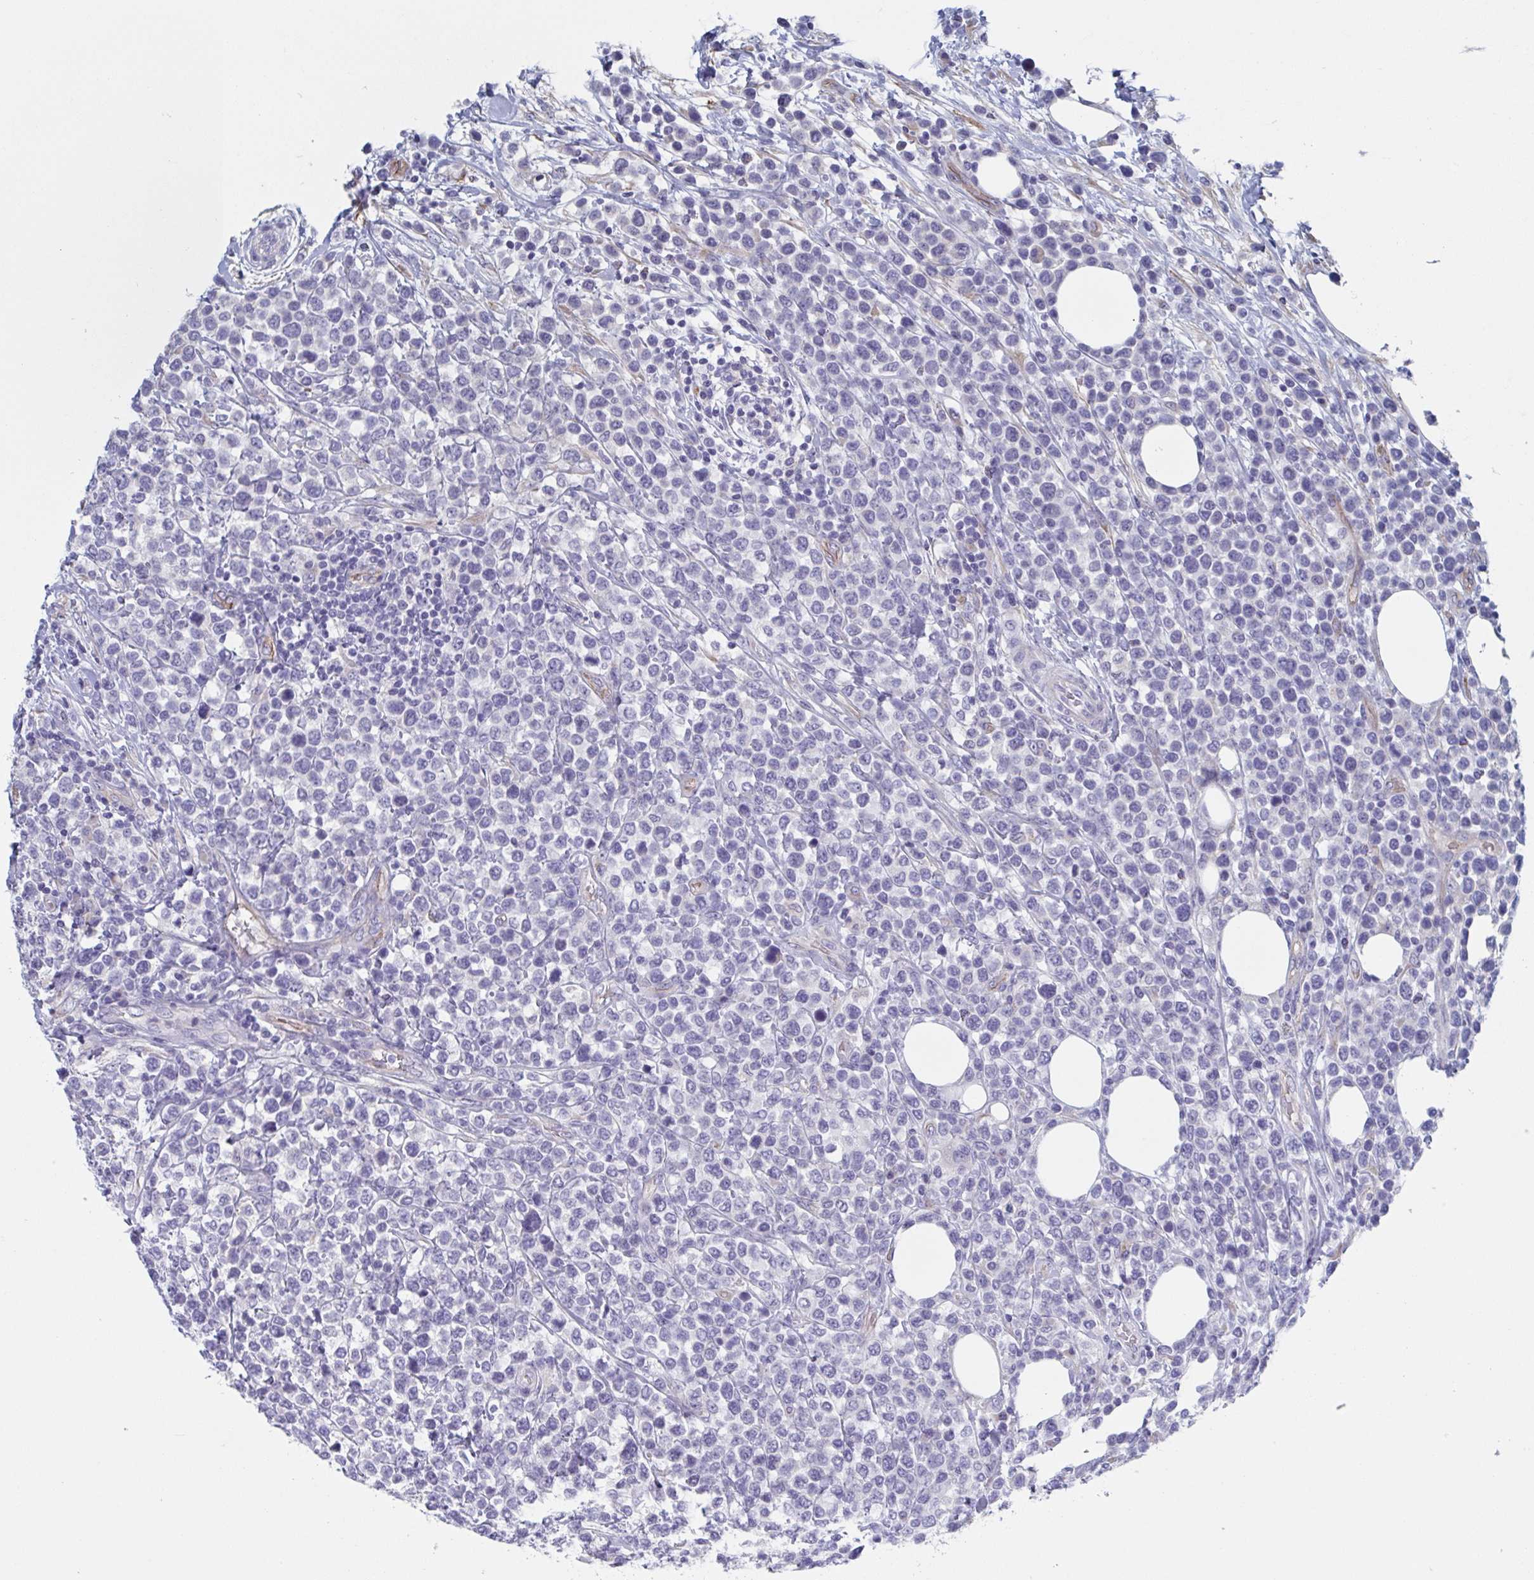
{"staining": {"intensity": "negative", "quantity": "none", "location": "none"}, "tissue": "lymphoma", "cell_type": "Tumor cells", "image_type": "cancer", "snomed": [{"axis": "morphology", "description": "Malignant lymphoma, non-Hodgkin's type, High grade"}, {"axis": "topography", "description": "Soft tissue"}], "caption": "Immunohistochemistry (IHC) photomicrograph of human lymphoma stained for a protein (brown), which exhibits no expression in tumor cells.", "gene": "ST14", "patient": {"sex": "female", "age": 56}}